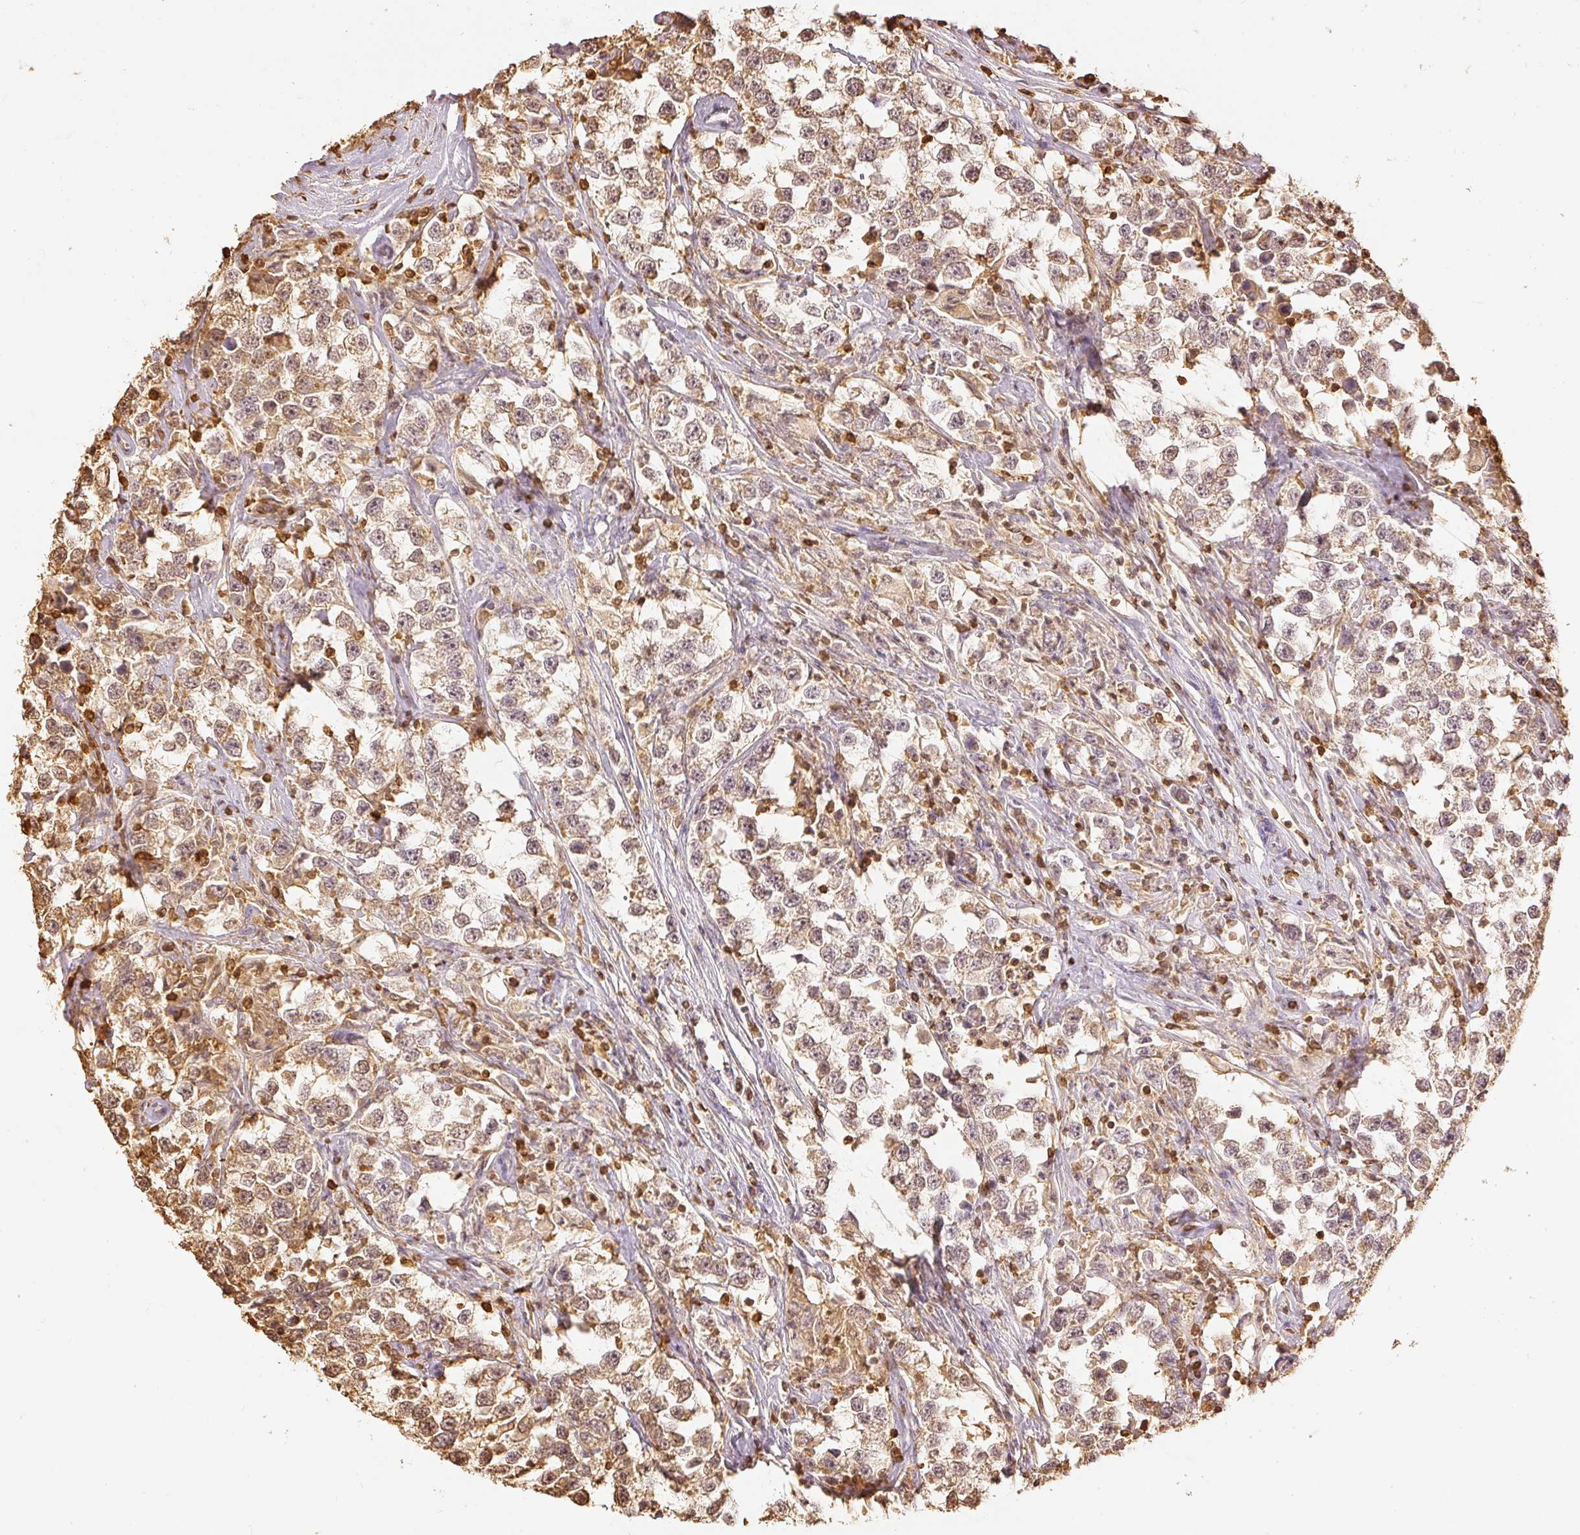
{"staining": {"intensity": "moderate", "quantity": ">75%", "location": "cytoplasmic/membranous,nuclear"}, "tissue": "testis cancer", "cell_type": "Tumor cells", "image_type": "cancer", "snomed": [{"axis": "morphology", "description": "Seminoma, NOS"}, {"axis": "topography", "description": "Testis"}], "caption": "Protein analysis of testis cancer tissue shows moderate cytoplasmic/membranous and nuclear expression in about >75% of tumor cells. (DAB (3,3'-diaminobenzidine) IHC with brightfield microscopy, high magnification).", "gene": "PFN1", "patient": {"sex": "male", "age": 46}}